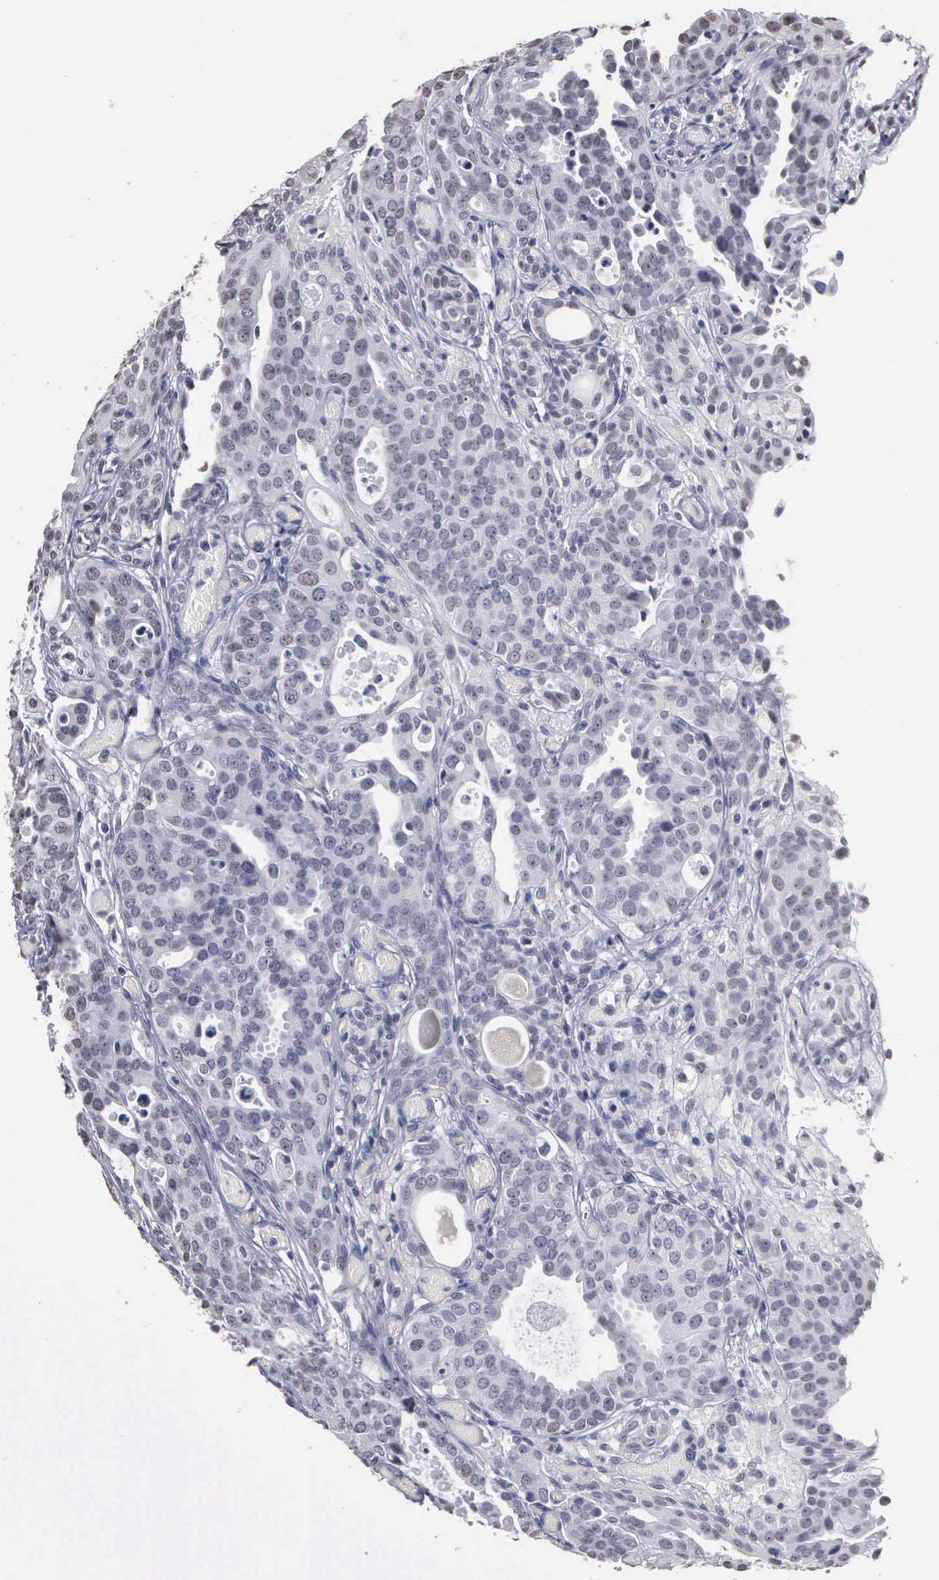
{"staining": {"intensity": "weak", "quantity": "<25%", "location": "nuclear"}, "tissue": "urothelial cancer", "cell_type": "Tumor cells", "image_type": "cancer", "snomed": [{"axis": "morphology", "description": "Urothelial carcinoma, High grade"}, {"axis": "topography", "description": "Urinary bladder"}], "caption": "An immunohistochemistry (IHC) photomicrograph of urothelial cancer is shown. There is no staining in tumor cells of urothelial cancer.", "gene": "UPB1", "patient": {"sex": "male", "age": 78}}